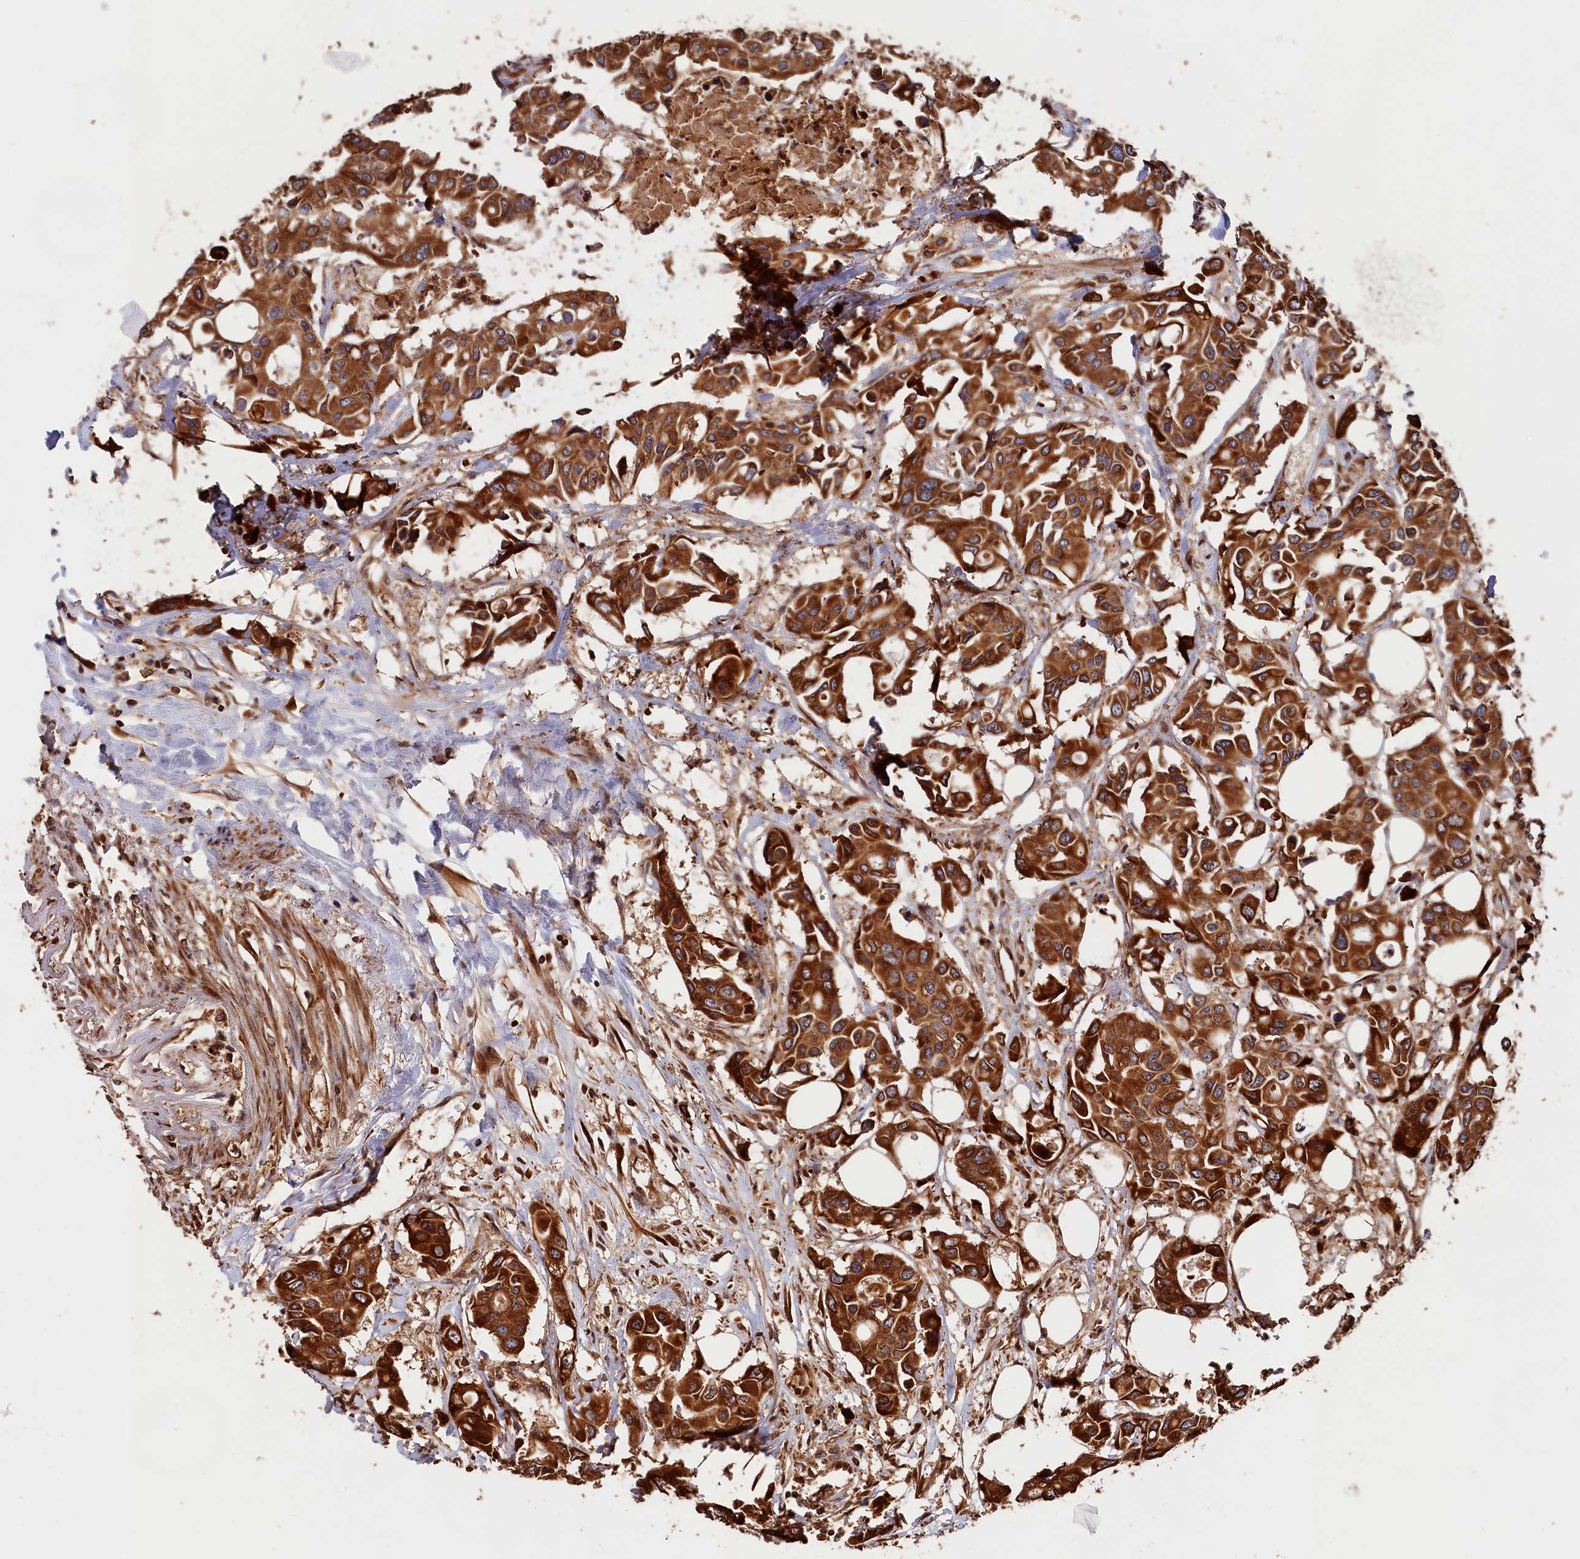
{"staining": {"intensity": "strong", "quantity": ">75%", "location": "cytoplasmic/membranous"}, "tissue": "colorectal cancer", "cell_type": "Tumor cells", "image_type": "cancer", "snomed": [{"axis": "morphology", "description": "Adenocarcinoma, NOS"}, {"axis": "topography", "description": "Colon"}], "caption": "Tumor cells show strong cytoplasmic/membranous staining in approximately >75% of cells in colorectal cancer. Nuclei are stained in blue.", "gene": "HMOX2", "patient": {"sex": "male", "age": 77}}